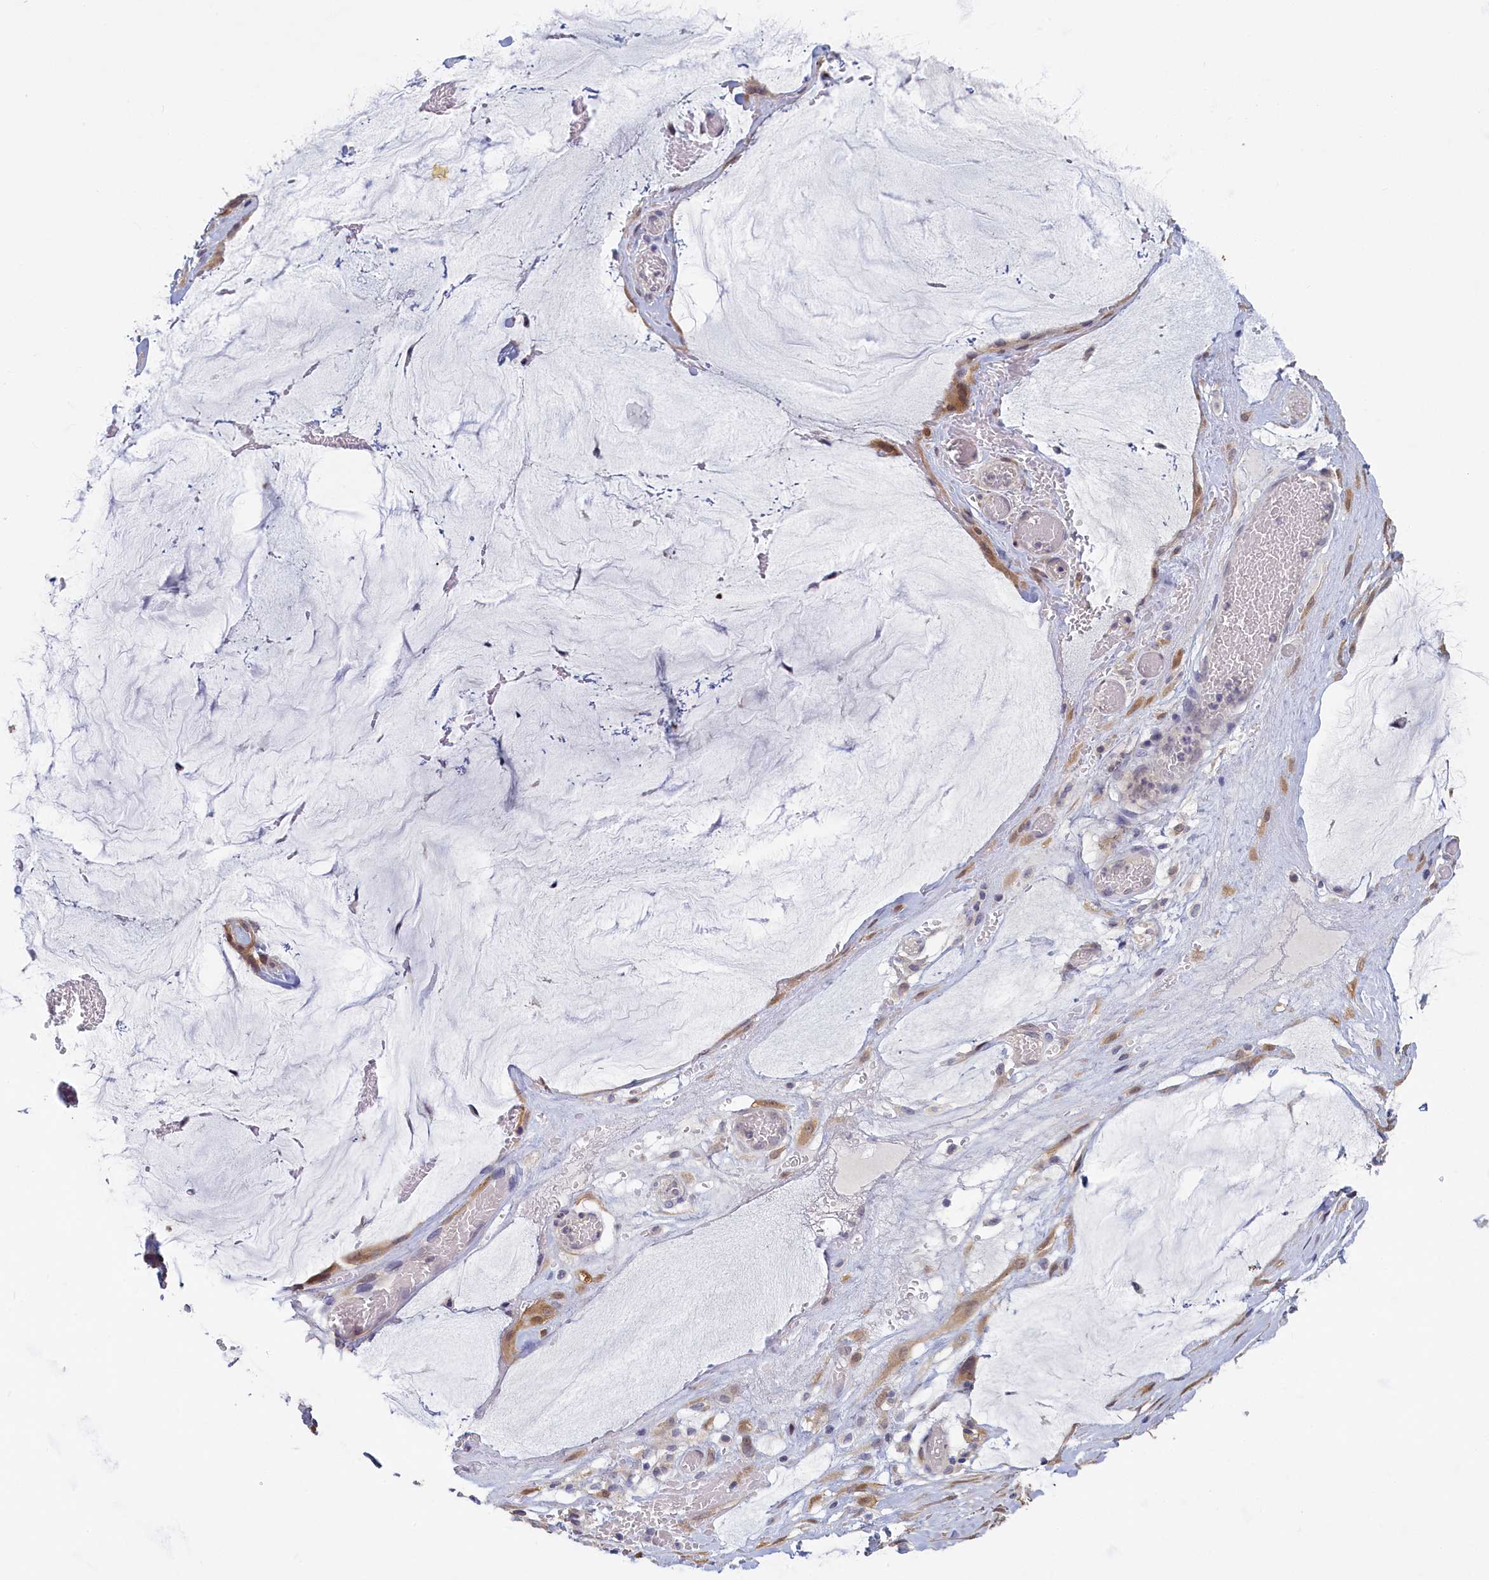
{"staining": {"intensity": "moderate", "quantity": "25%-75%", "location": "cytoplasmic/membranous,nuclear"}, "tissue": "ovarian cancer", "cell_type": "Tumor cells", "image_type": "cancer", "snomed": [{"axis": "morphology", "description": "Cystadenocarcinoma, mucinous, NOS"}, {"axis": "topography", "description": "Ovary"}], "caption": "Immunohistochemistry histopathology image of ovarian mucinous cystadenocarcinoma stained for a protein (brown), which reveals medium levels of moderate cytoplasmic/membranous and nuclear positivity in approximately 25%-75% of tumor cells.", "gene": "UCHL3", "patient": {"sex": "female", "age": 73}}